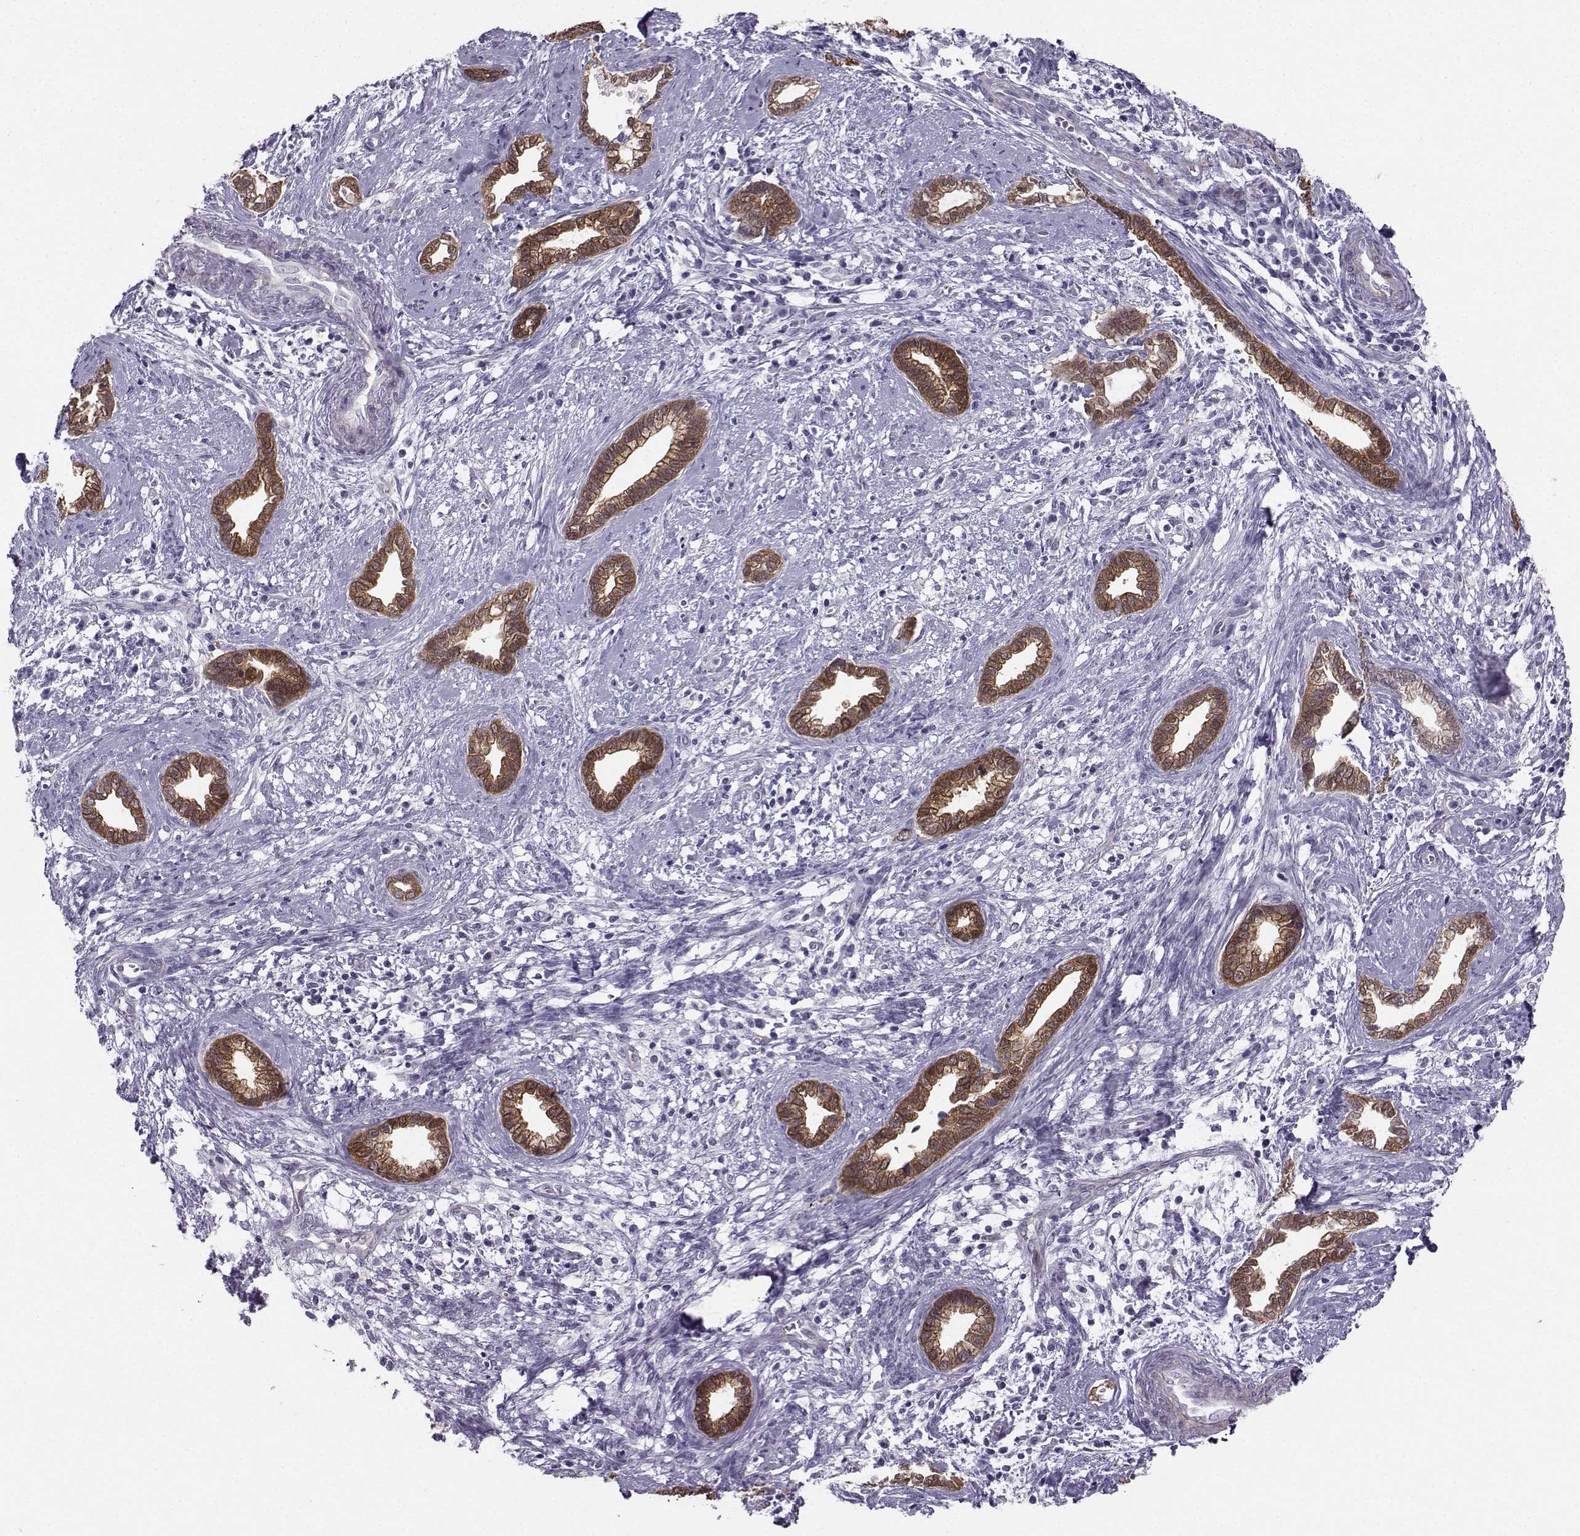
{"staining": {"intensity": "strong", "quantity": ">75%", "location": "cytoplasmic/membranous"}, "tissue": "cervical cancer", "cell_type": "Tumor cells", "image_type": "cancer", "snomed": [{"axis": "morphology", "description": "Adenocarcinoma, NOS"}, {"axis": "topography", "description": "Cervix"}], "caption": "Strong cytoplasmic/membranous staining is seen in about >75% of tumor cells in cervical adenocarcinoma.", "gene": "NQO1", "patient": {"sex": "female", "age": 62}}